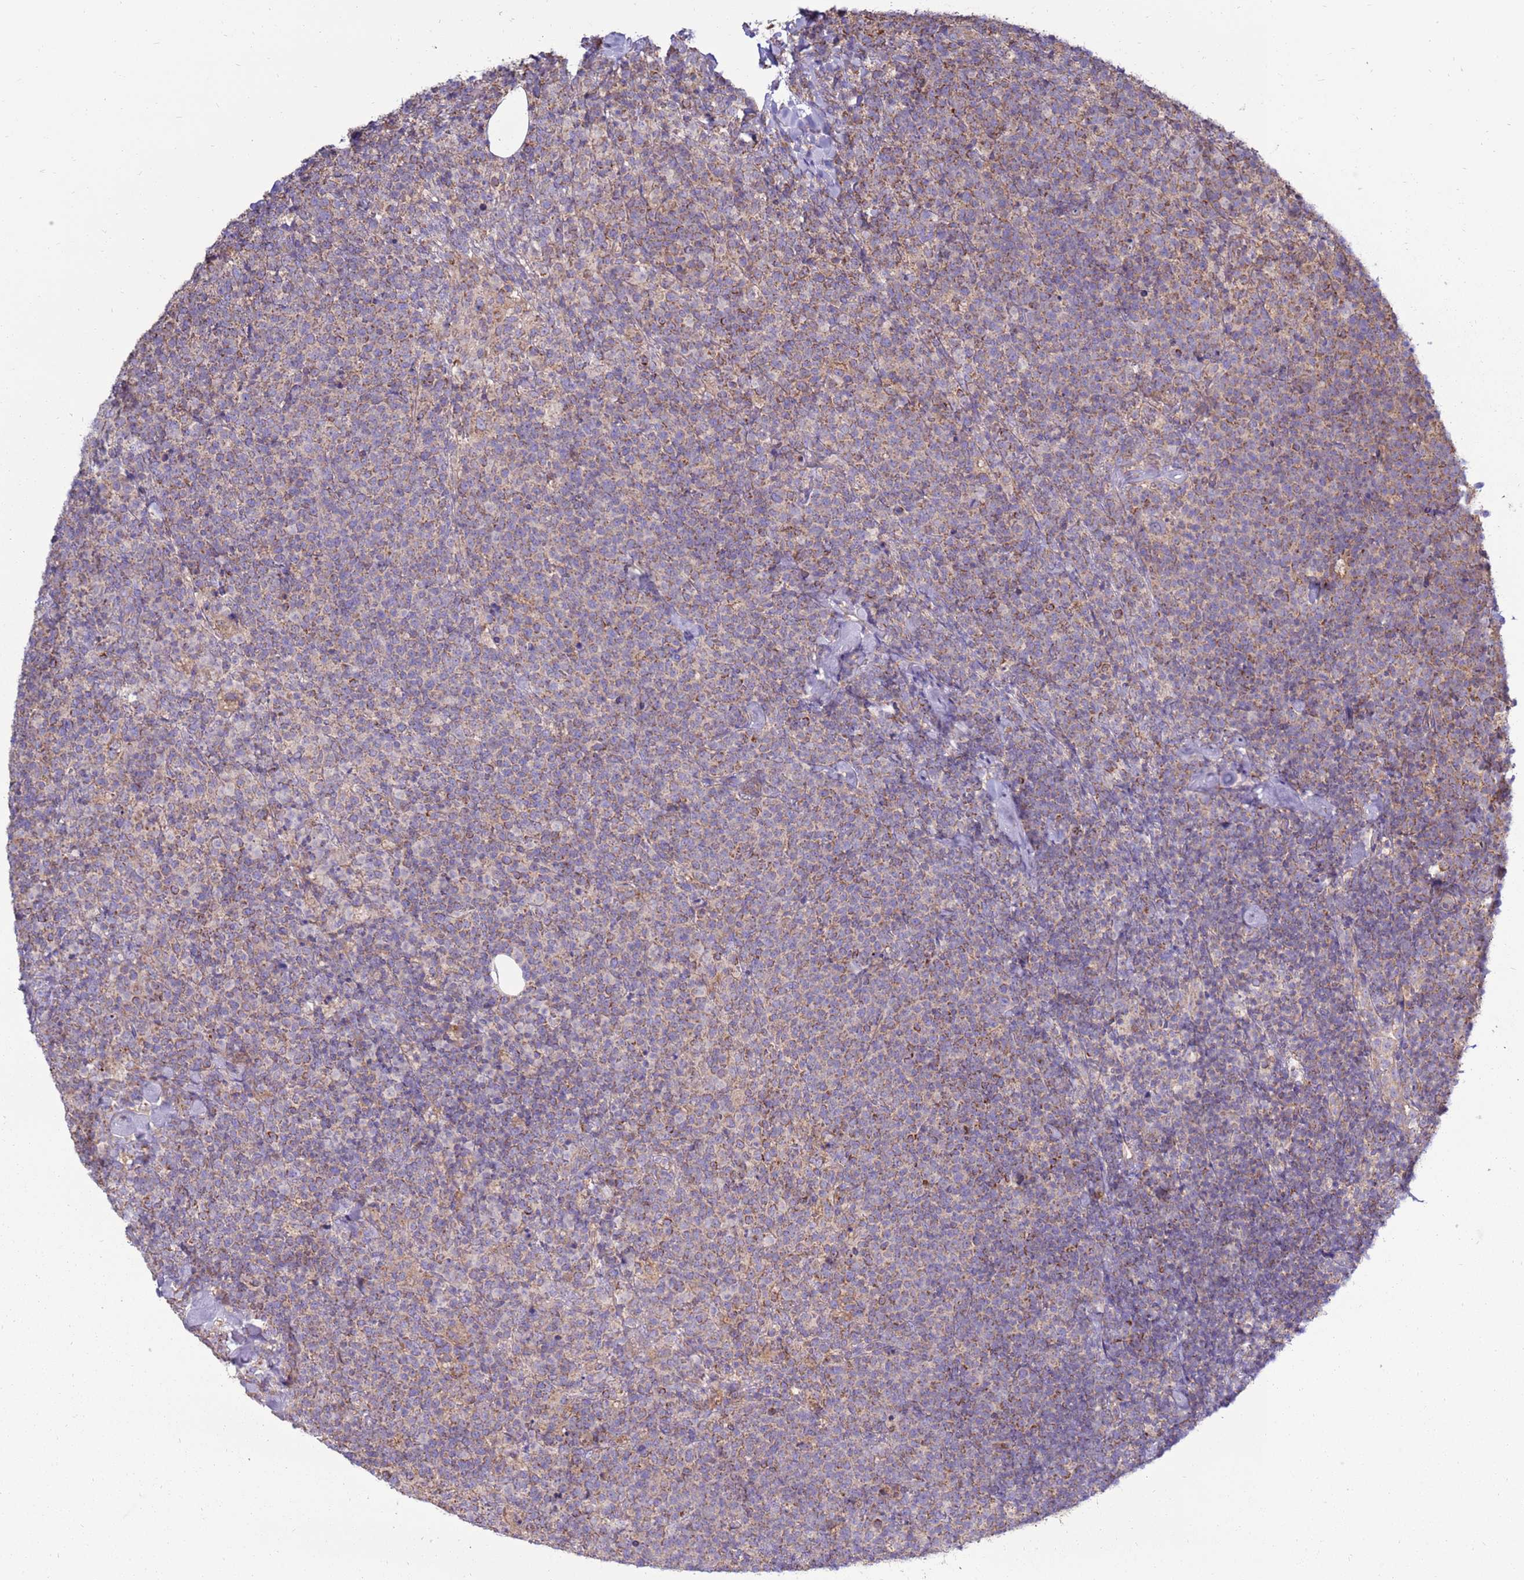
{"staining": {"intensity": "weak", "quantity": "25%-75%", "location": "cytoplasmic/membranous"}, "tissue": "lymphoma", "cell_type": "Tumor cells", "image_type": "cancer", "snomed": [{"axis": "morphology", "description": "Malignant lymphoma, non-Hodgkin's type, High grade"}, {"axis": "topography", "description": "Lymph node"}], "caption": "Human lymphoma stained with a brown dye demonstrates weak cytoplasmic/membranous positive expression in approximately 25%-75% of tumor cells.", "gene": "TRAPPC4", "patient": {"sex": "male", "age": 61}}